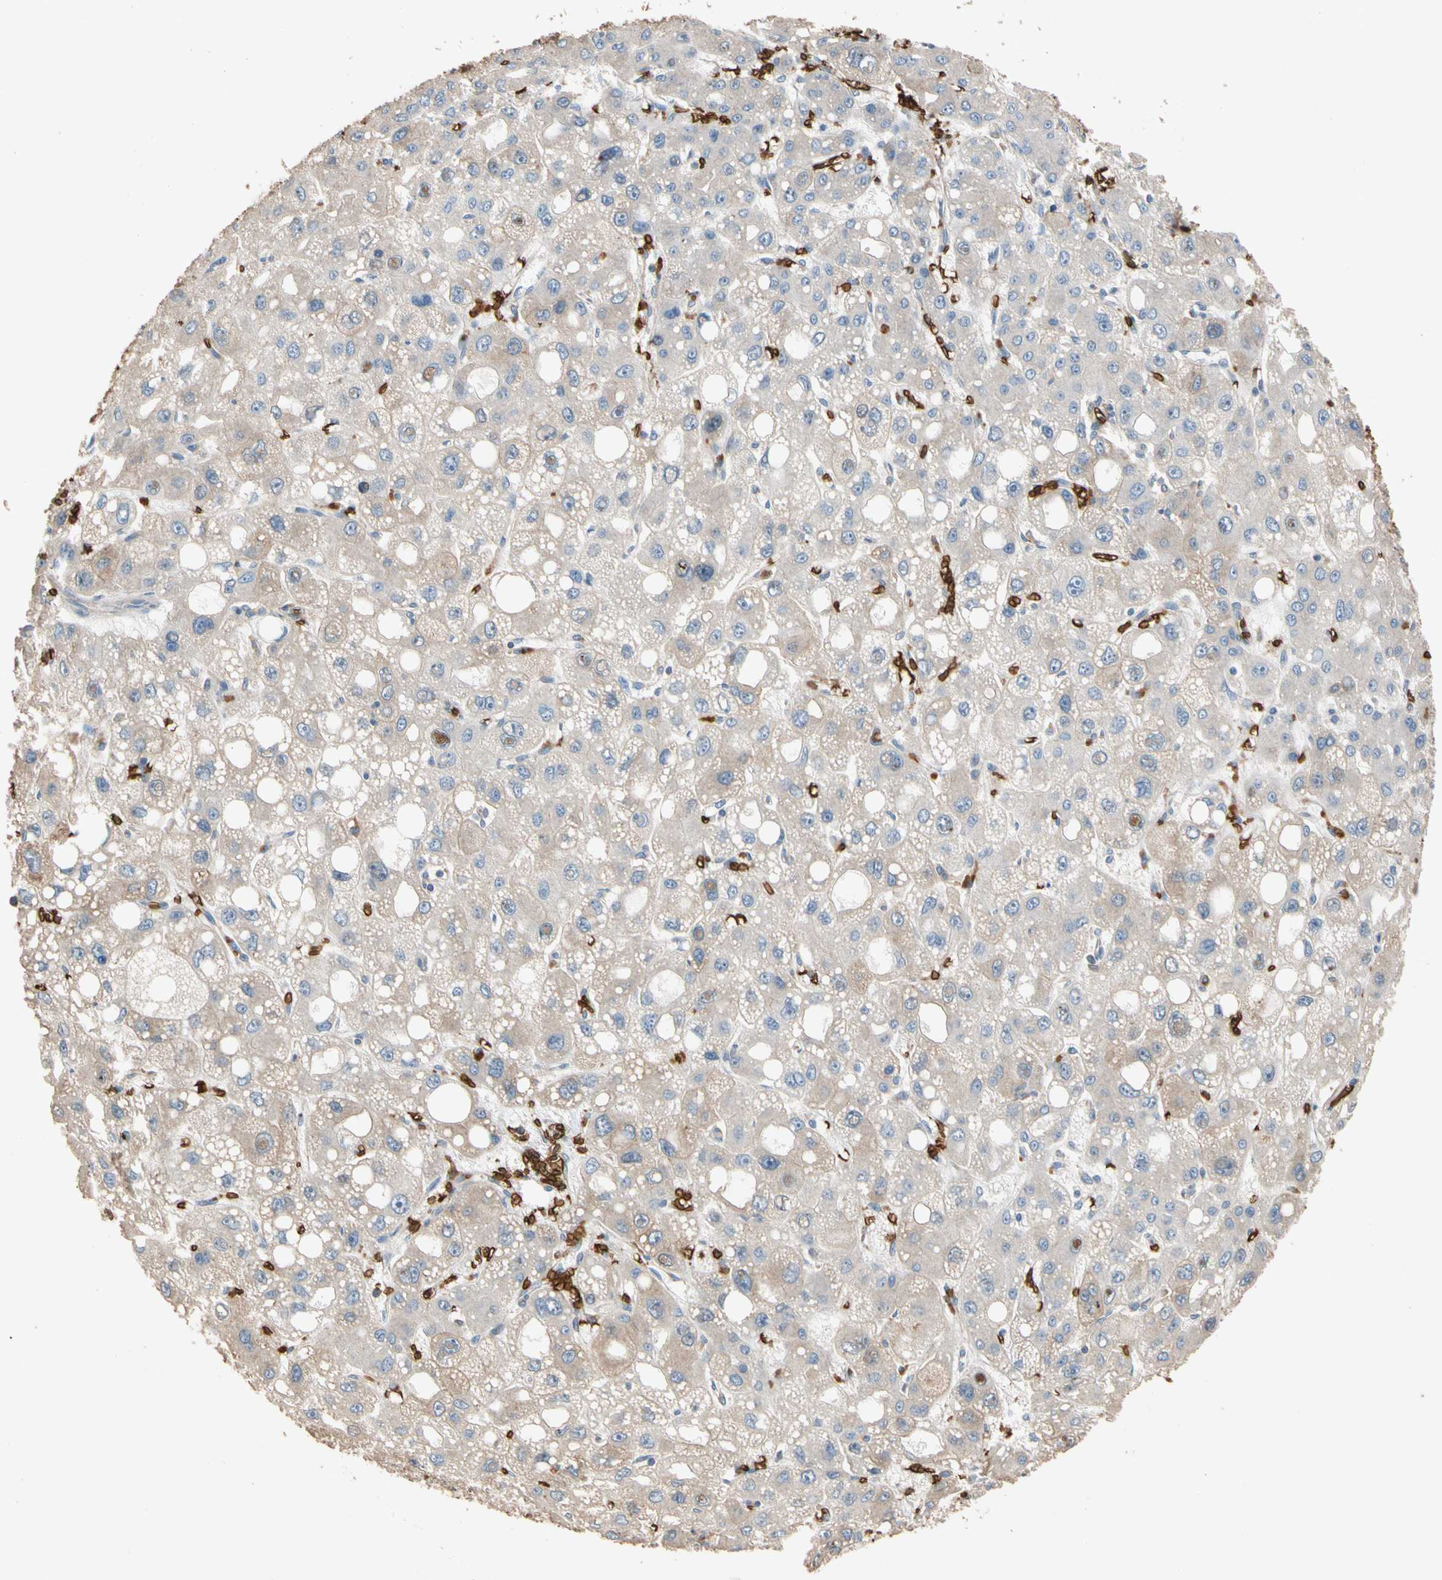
{"staining": {"intensity": "weak", "quantity": "<25%", "location": "cytoplasmic/membranous"}, "tissue": "liver cancer", "cell_type": "Tumor cells", "image_type": "cancer", "snomed": [{"axis": "morphology", "description": "Carcinoma, Hepatocellular, NOS"}, {"axis": "topography", "description": "Liver"}], "caption": "This is an immunohistochemistry (IHC) image of human hepatocellular carcinoma (liver). There is no staining in tumor cells.", "gene": "RIOK2", "patient": {"sex": "male", "age": 55}}